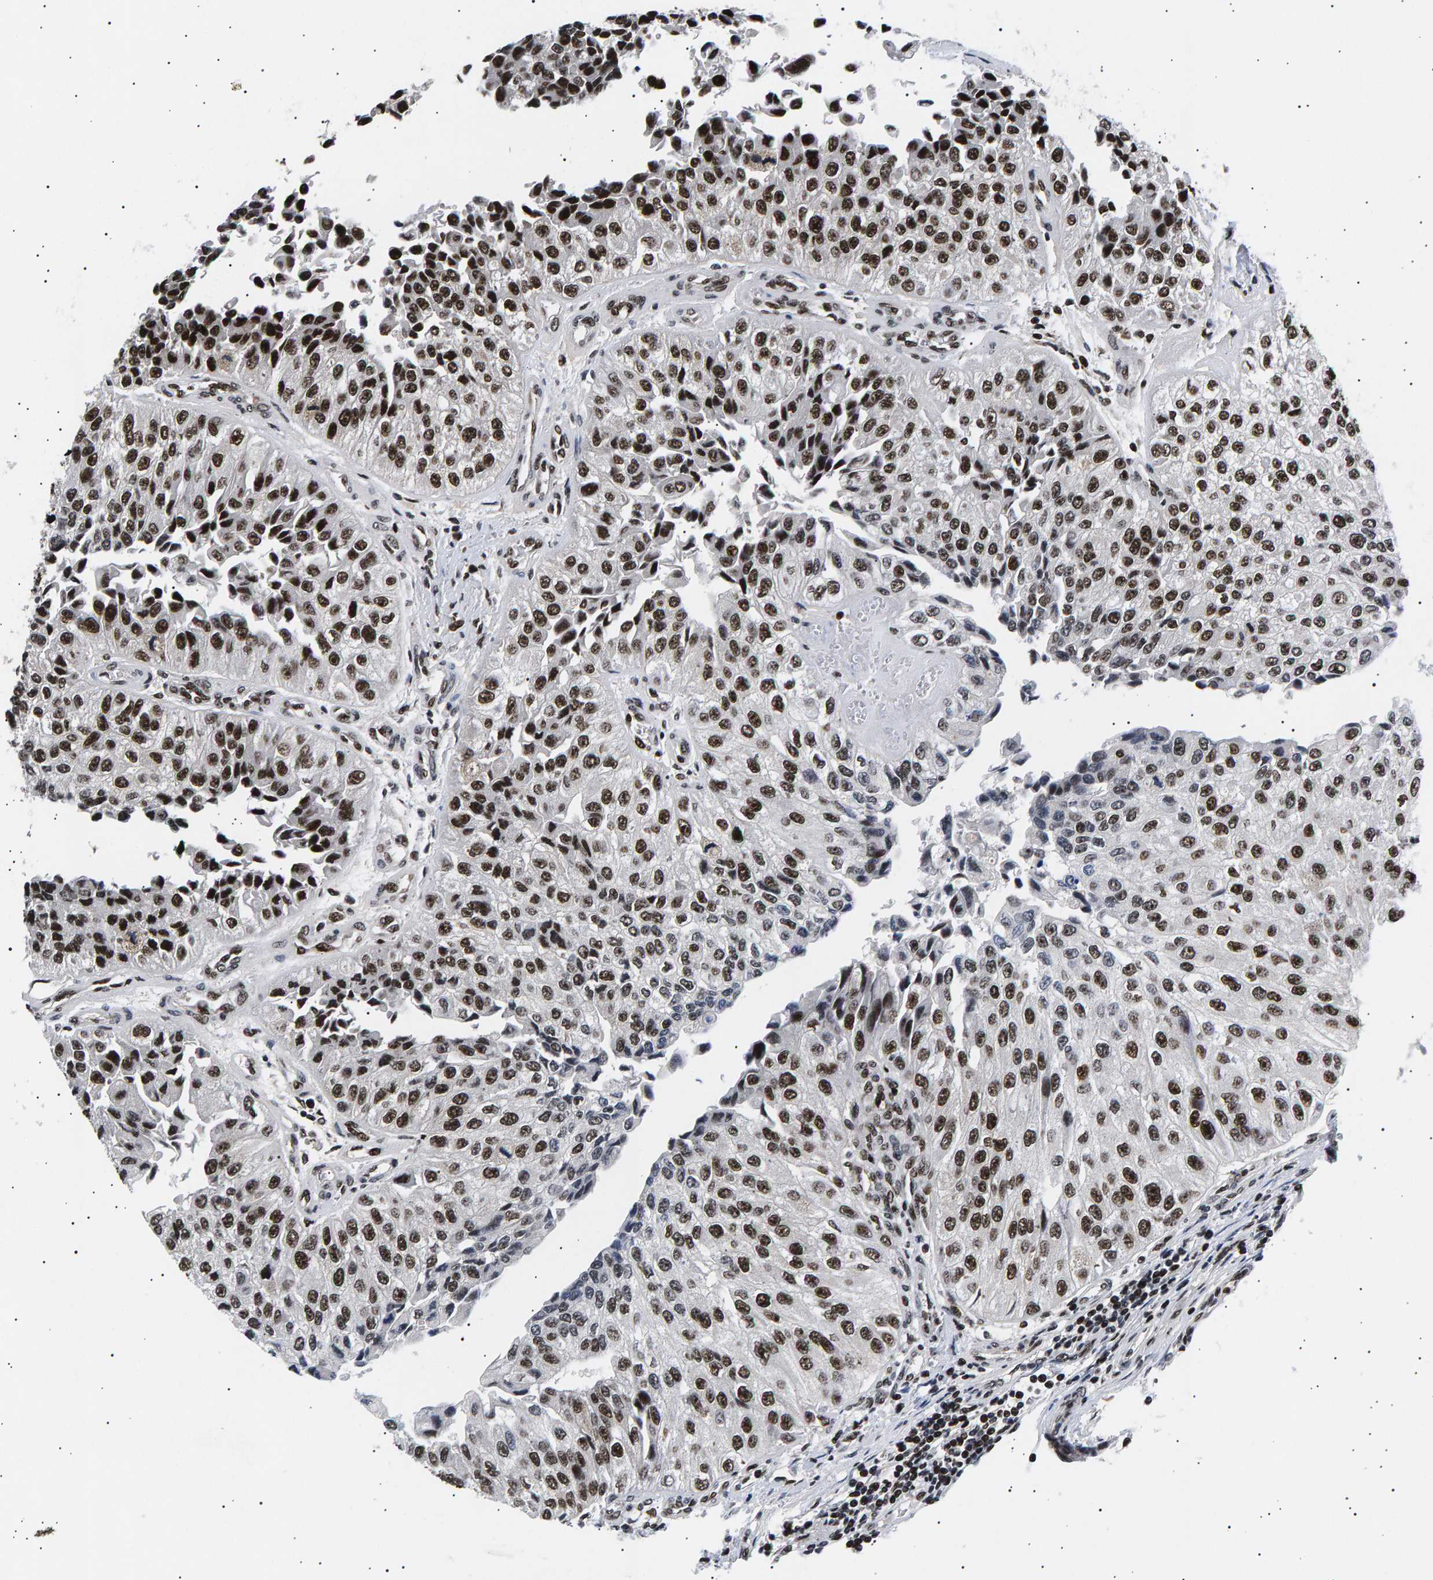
{"staining": {"intensity": "strong", "quantity": ">75%", "location": "nuclear"}, "tissue": "urothelial cancer", "cell_type": "Tumor cells", "image_type": "cancer", "snomed": [{"axis": "morphology", "description": "Urothelial carcinoma, High grade"}, {"axis": "topography", "description": "Kidney"}, {"axis": "topography", "description": "Urinary bladder"}], "caption": "This is an image of immunohistochemistry (IHC) staining of urothelial carcinoma (high-grade), which shows strong positivity in the nuclear of tumor cells.", "gene": "ANKRD40", "patient": {"sex": "male", "age": 77}}